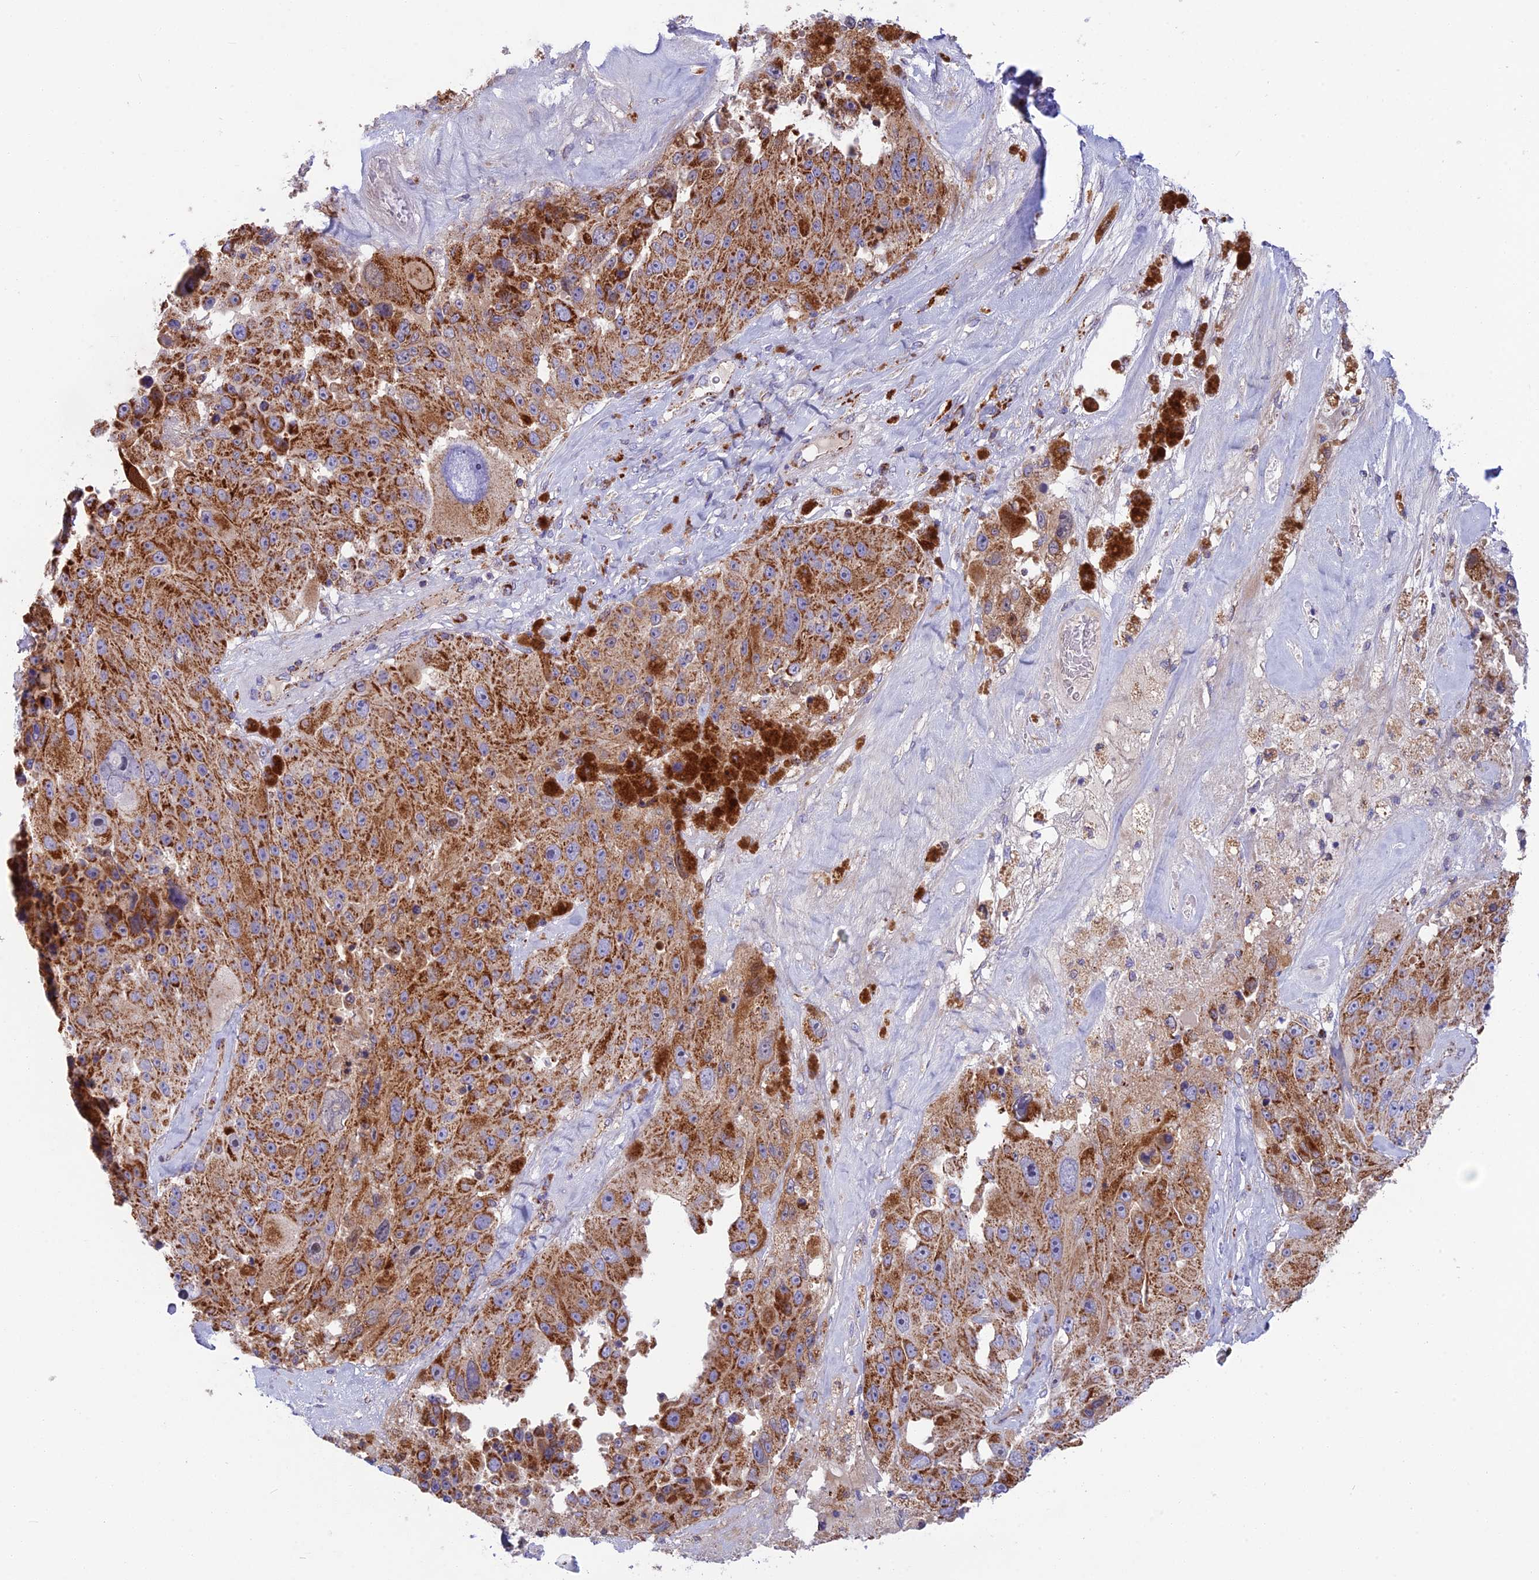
{"staining": {"intensity": "strong", "quantity": ">75%", "location": "cytoplasmic/membranous"}, "tissue": "melanoma", "cell_type": "Tumor cells", "image_type": "cancer", "snomed": [{"axis": "morphology", "description": "Malignant melanoma, Metastatic site"}, {"axis": "topography", "description": "Lymph node"}], "caption": "About >75% of tumor cells in melanoma show strong cytoplasmic/membranous protein positivity as visualized by brown immunohistochemical staining.", "gene": "CS", "patient": {"sex": "male", "age": 62}}